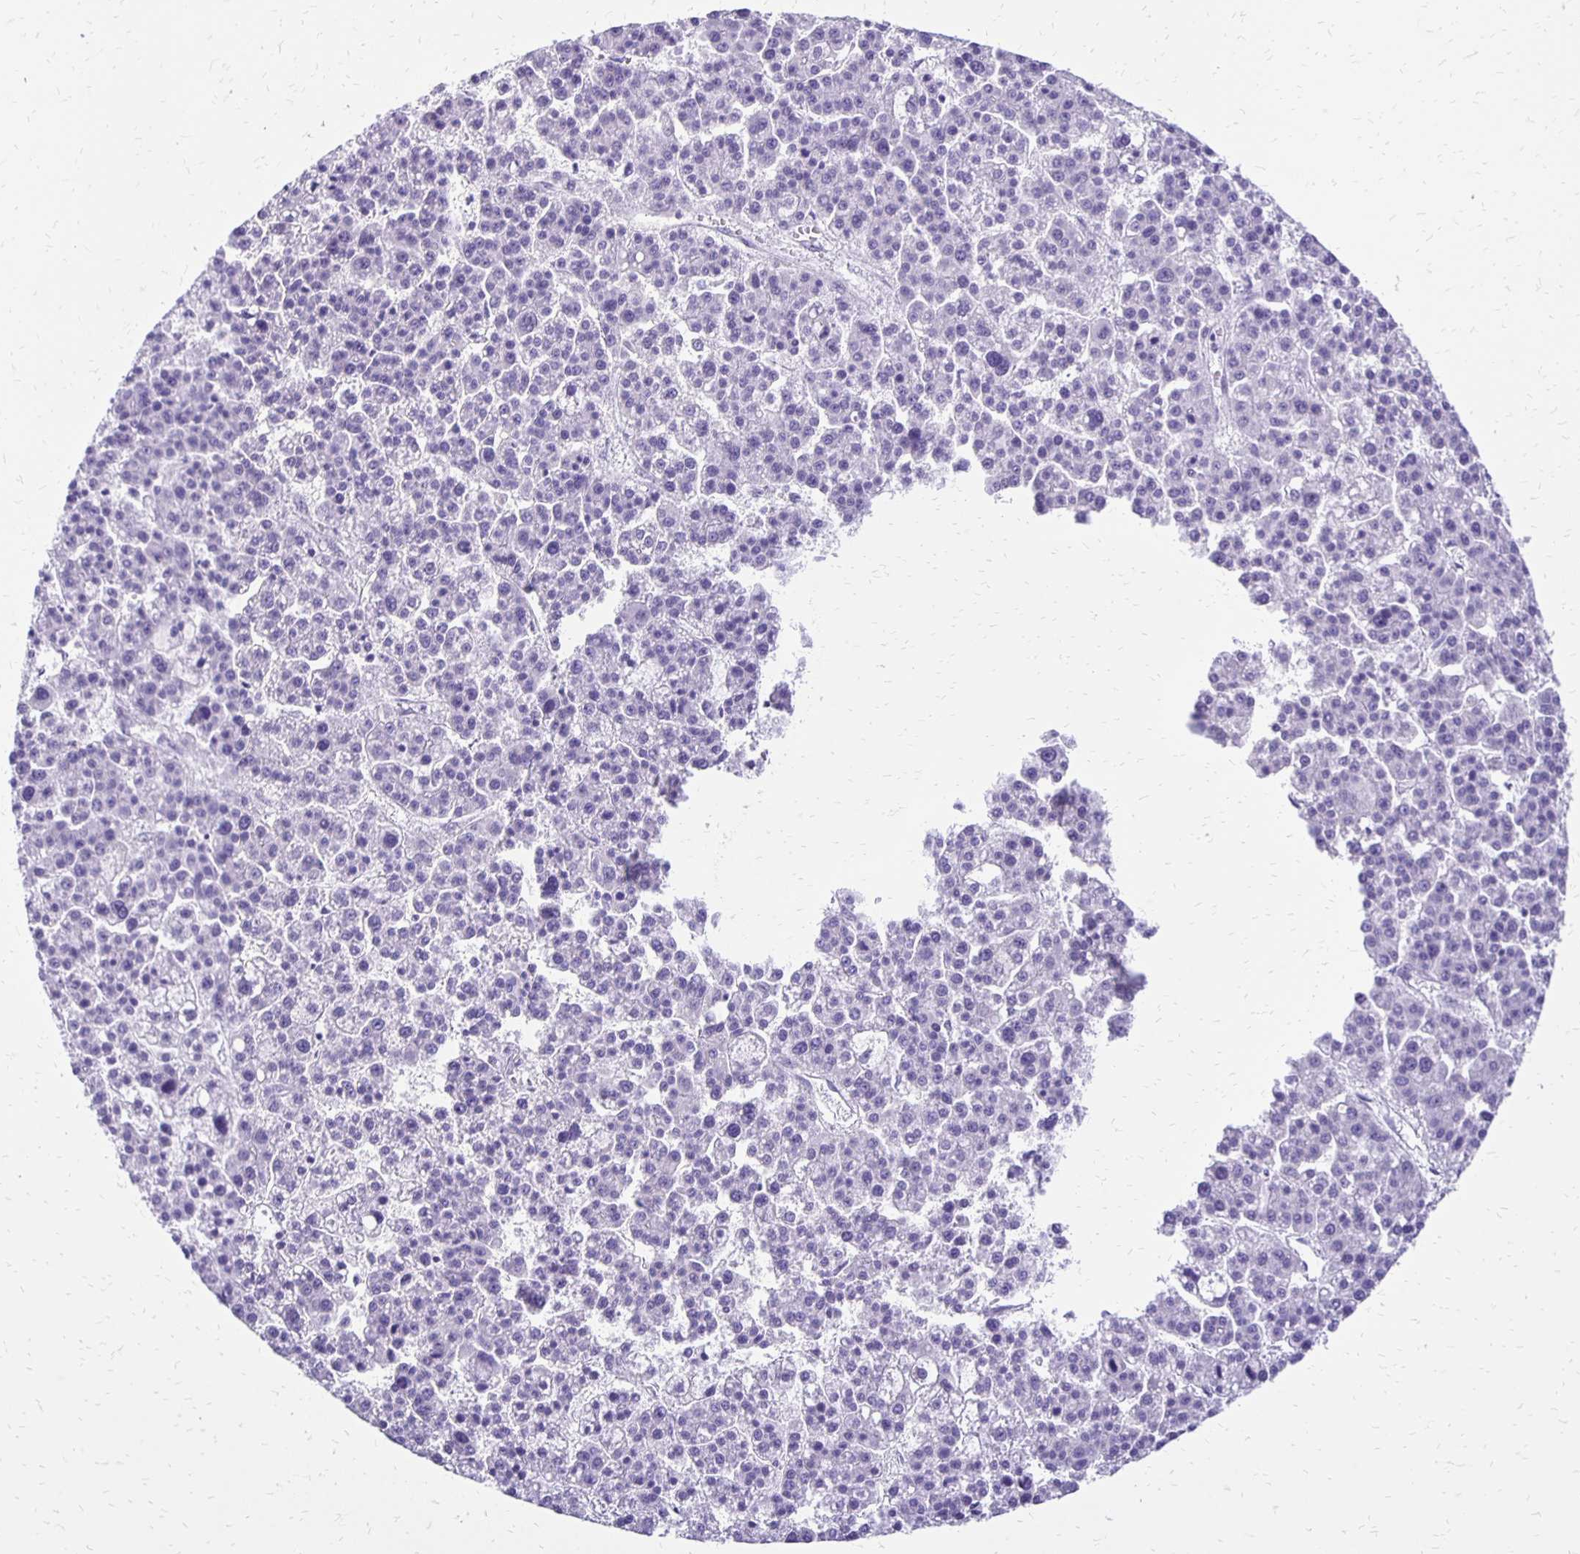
{"staining": {"intensity": "negative", "quantity": "none", "location": "none"}, "tissue": "liver cancer", "cell_type": "Tumor cells", "image_type": "cancer", "snomed": [{"axis": "morphology", "description": "Carcinoma, Hepatocellular, NOS"}, {"axis": "topography", "description": "Liver"}], "caption": "DAB immunohistochemical staining of liver cancer shows no significant expression in tumor cells.", "gene": "ANKRD45", "patient": {"sex": "female", "age": 58}}